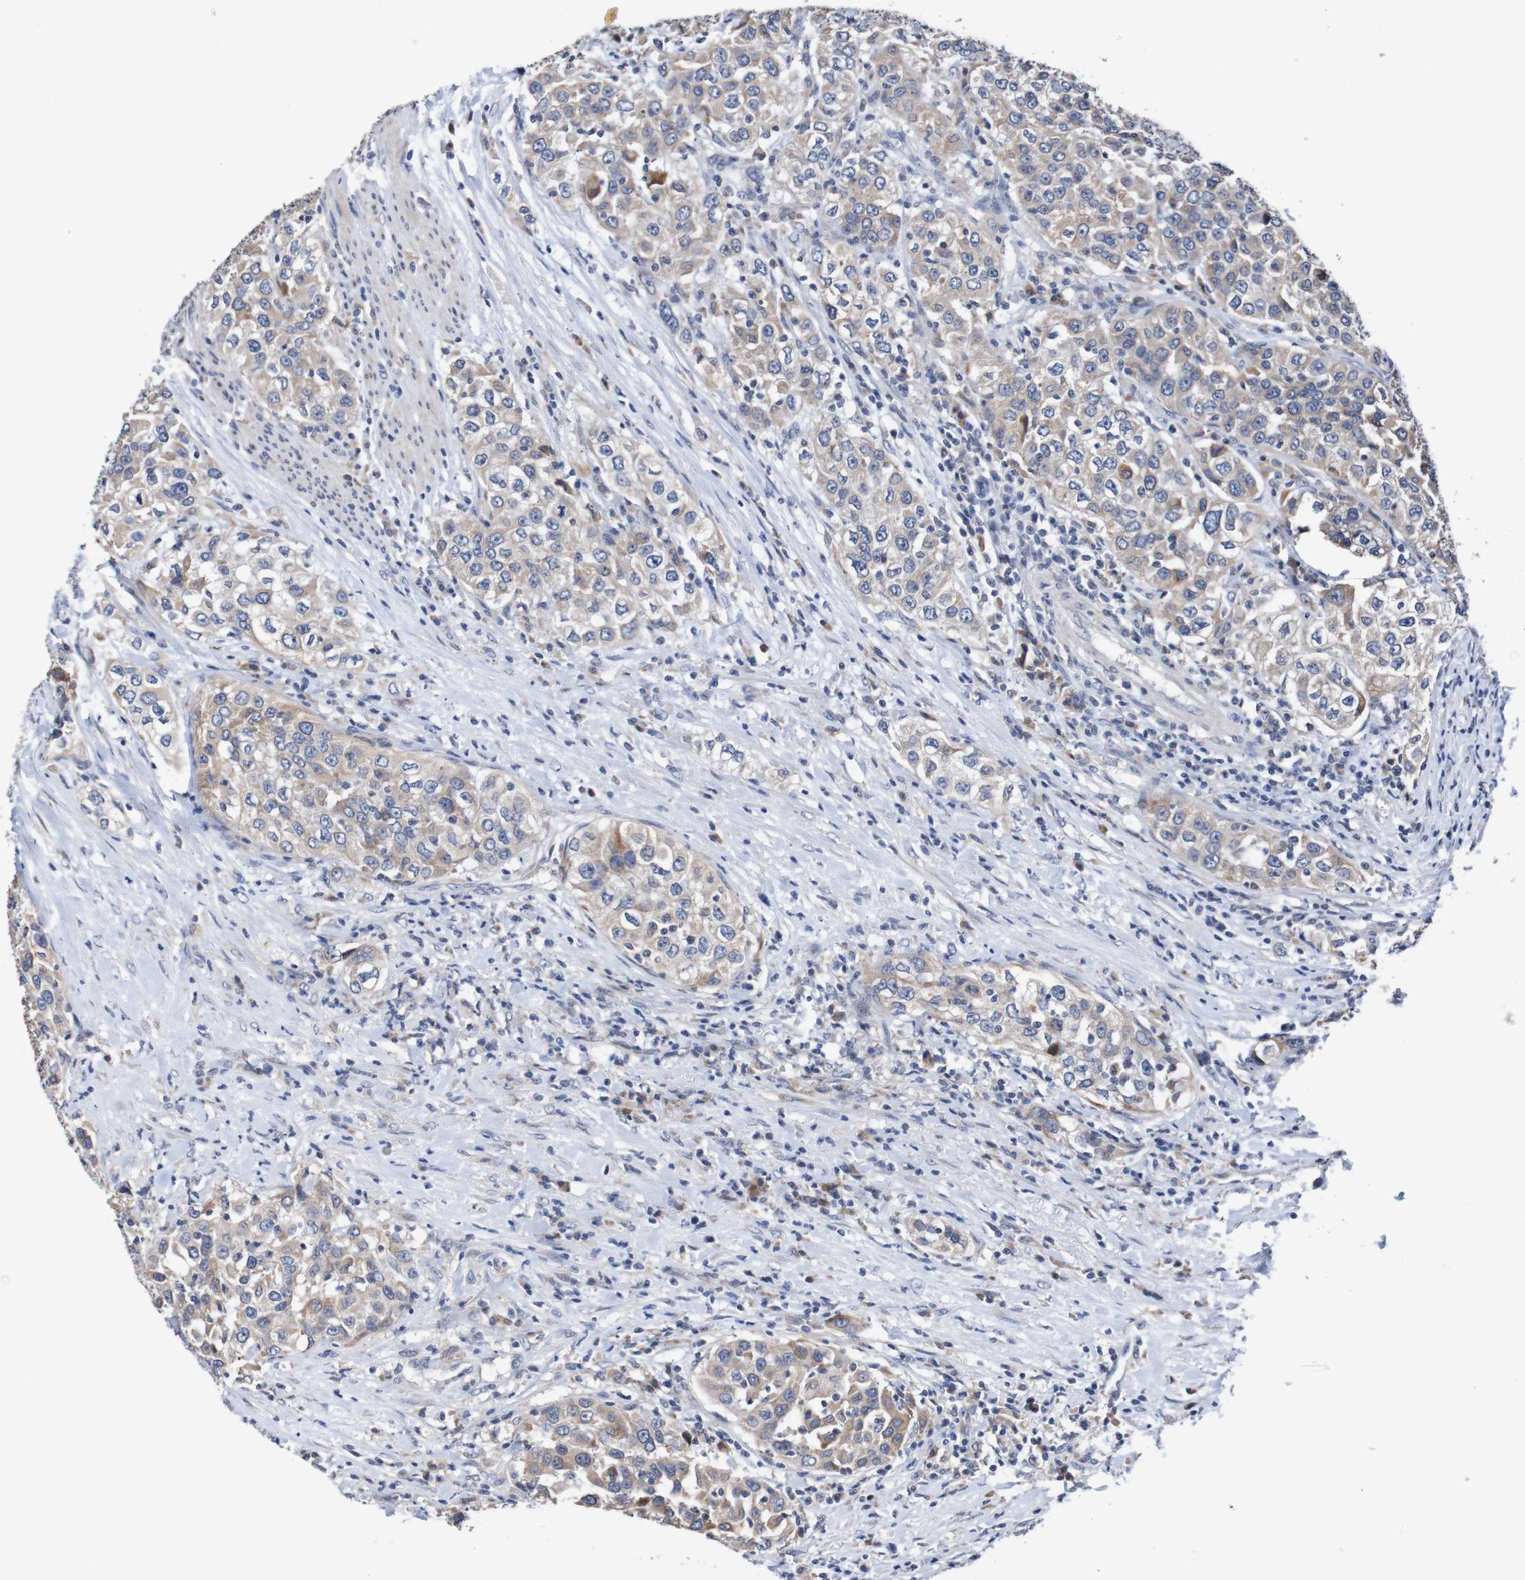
{"staining": {"intensity": "weak", "quantity": ">75%", "location": "cytoplasmic/membranous"}, "tissue": "urothelial cancer", "cell_type": "Tumor cells", "image_type": "cancer", "snomed": [{"axis": "morphology", "description": "Urothelial carcinoma, High grade"}, {"axis": "topography", "description": "Urinary bladder"}], "caption": "Immunohistochemistry staining of urothelial carcinoma (high-grade), which shows low levels of weak cytoplasmic/membranous staining in about >75% of tumor cells indicating weak cytoplasmic/membranous protein positivity. The staining was performed using DAB (brown) for protein detection and nuclei were counterstained in hematoxylin (blue).", "gene": "FIBP", "patient": {"sex": "female", "age": 80}}